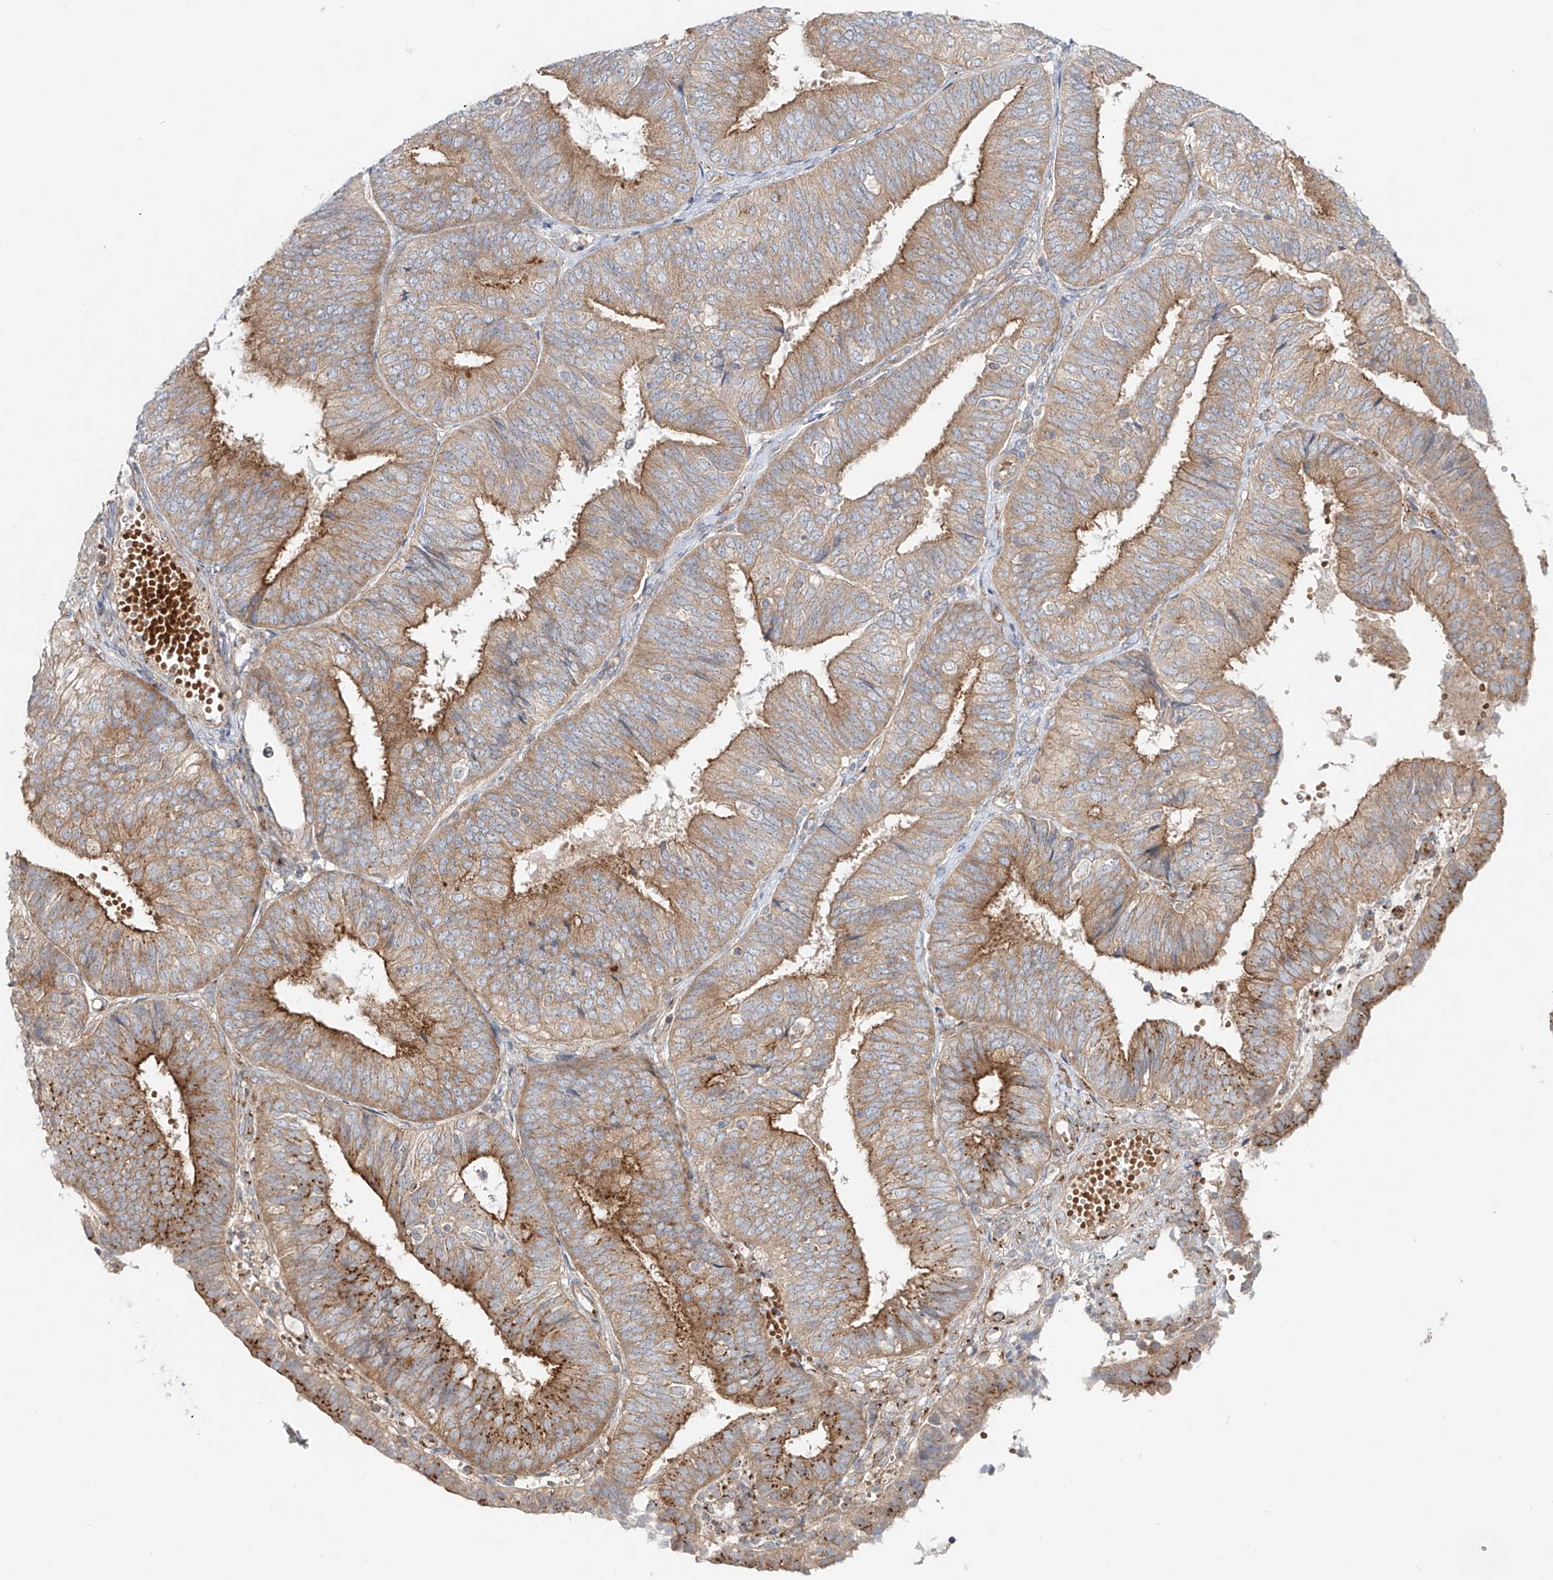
{"staining": {"intensity": "moderate", "quantity": "25%-75%", "location": "cytoplasmic/membranous"}, "tissue": "endometrial cancer", "cell_type": "Tumor cells", "image_type": "cancer", "snomed": [{"axis": "morphology", "description": "Adenocarcinoma, NOS"}, {"axis": "topography", "description": "Endometrium"}], "caption": "Adenocarcinoma (endometrial) stained for a protein (brown) displays moderate cytoplasmic/membranous positive staining in approximately 25%-75% of tumor cells.", "gene": "TJAP1", "patient": {"sex": "female", "age": 58}}